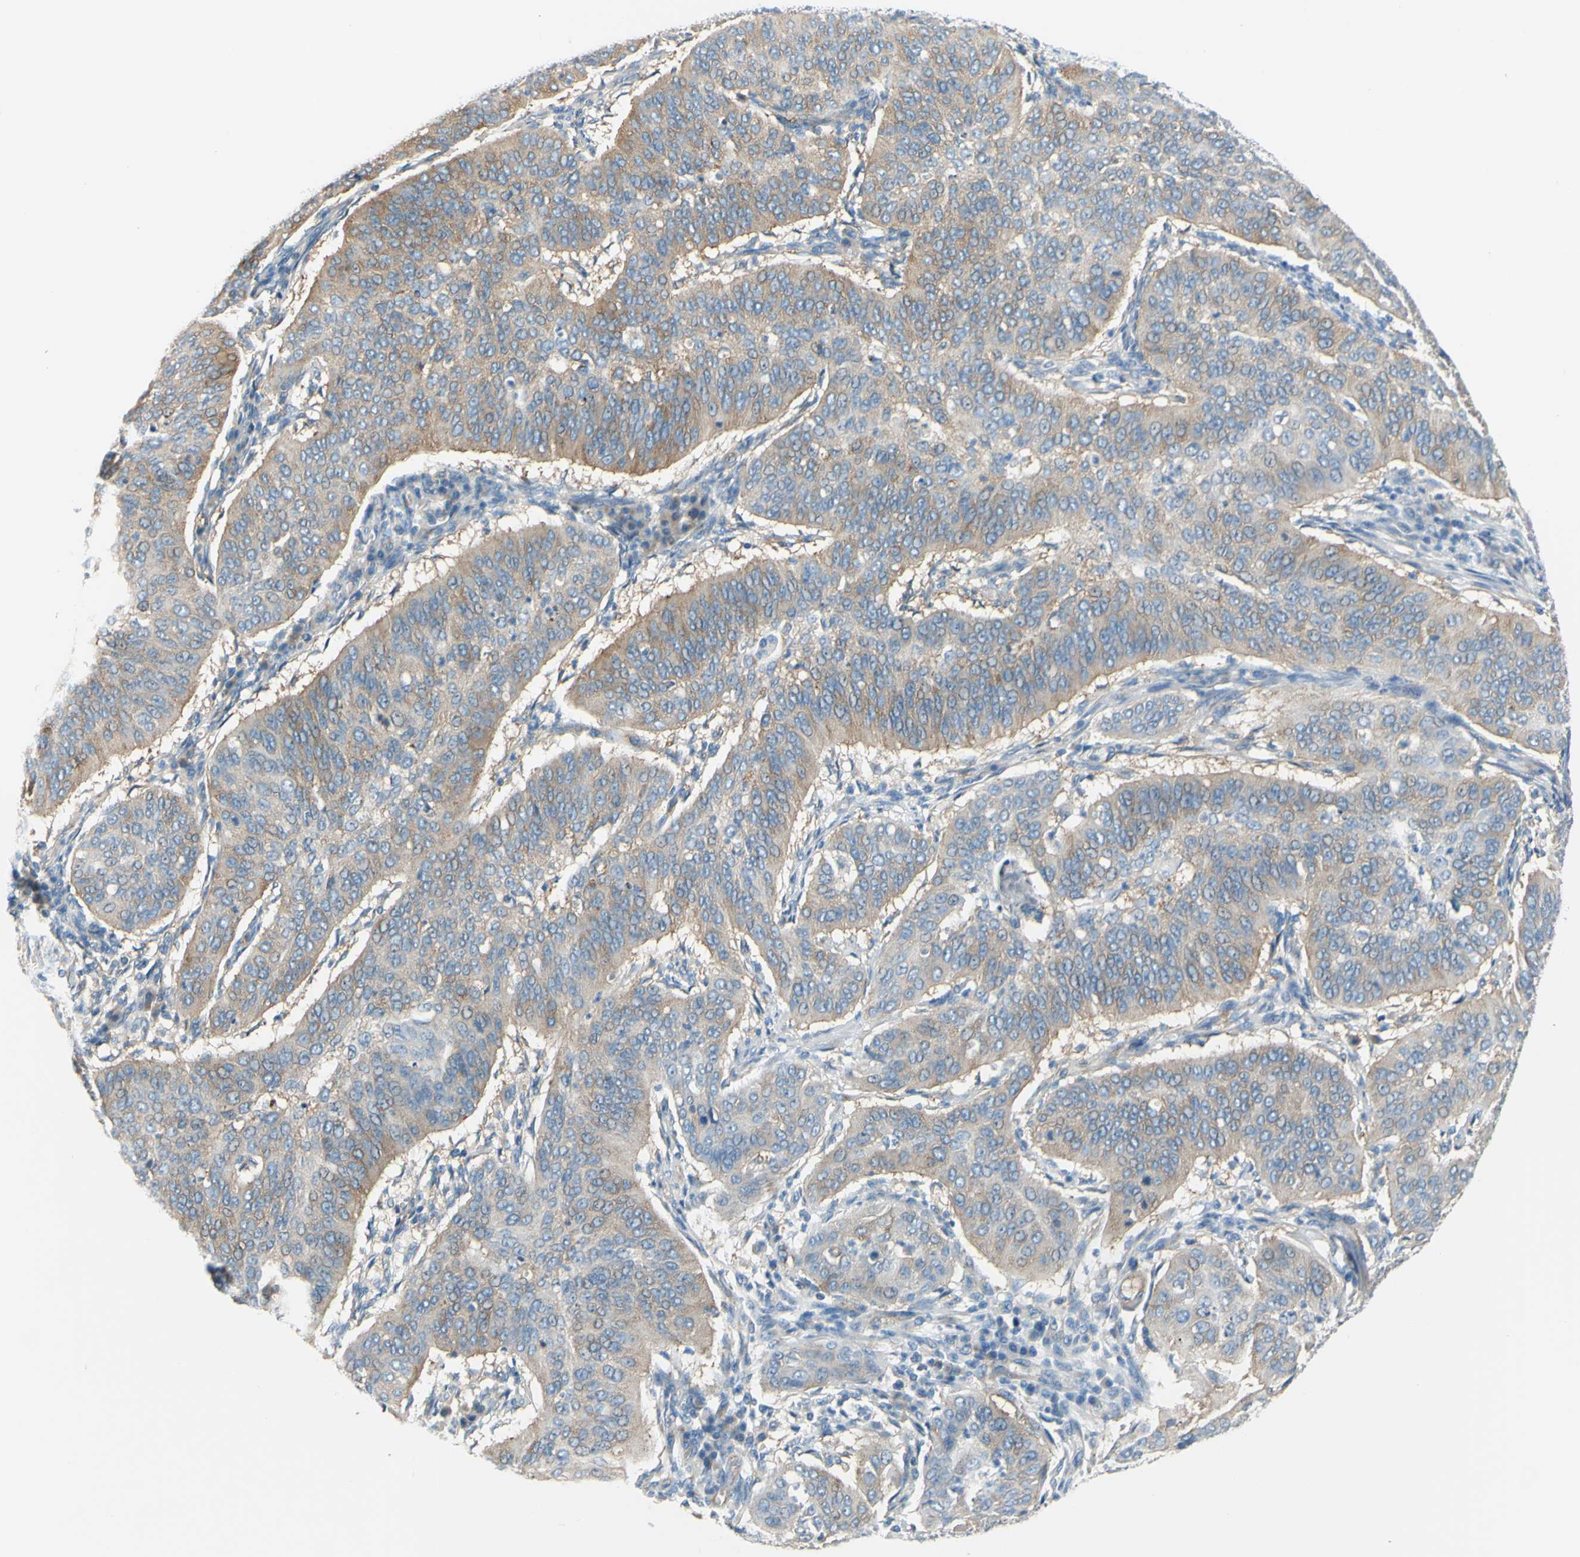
{"staining": {"intensity": "moderate", "quantity": ">75%", "location": "cytoplasmic/membranous"}, "tissue": "cervical cancer", "cell_type": "Tumor cells", "image_type": "cancer", "snomed": [{"axis": "morphology", "description": "Normal tissue, NOS"}, {"axis": "morphology", "description": "Squamous cell carcinoma, NOS"}, {"axis": "topography", "description": "Cervix"}], "caption": "Cervical cancer was stained to show a protein in brown. There is medium levels of moderate cytoplasmic/membranous staining in about >75% of tumor cells. (DAB IHC with brightfield microscopy, high magnification).", "gene": "FRMD4B", "patient": {"sex": "female", "age": 39}}